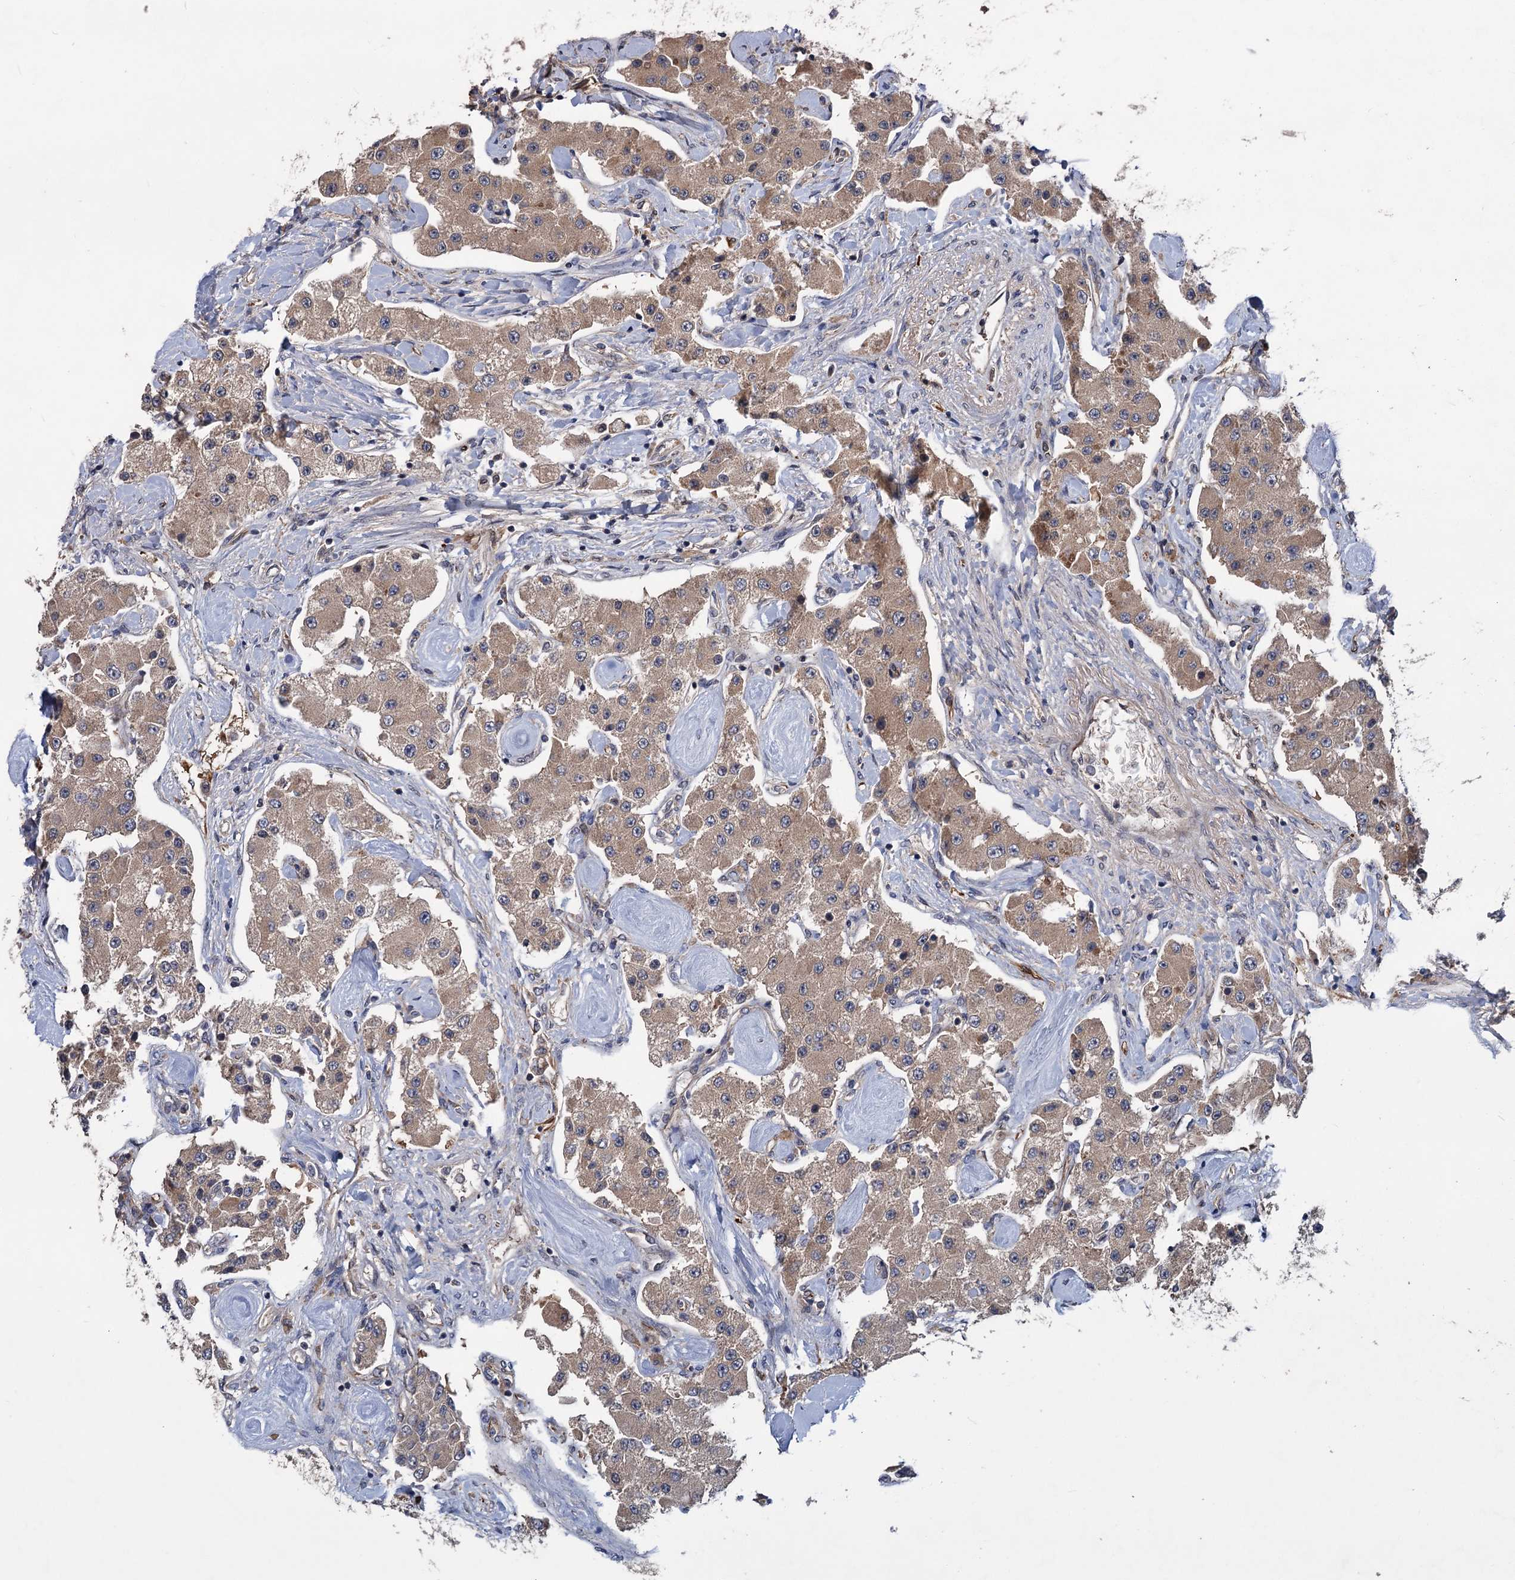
{"staining": {"intensity": "weak", "quantity": ">75%", "location": "cytoplasmic/membranous"}, "tissue": "carcinoid", "cell_type": "Tumor cells", "image_type": "cancer", "snomed": [{"axis": "morphology", "description": "Carcinoid, malignant, NOS"}, {"axis": "topography", "description": "Pancreas"}], "caption": "A low amount of weak cytoplasmic/membranous staining is identified in approximately >75% of tumor cells in carcinoid (malignant) tissue.", "gene": "PKN2", "patient": {"sex": "male", "age": 41}}